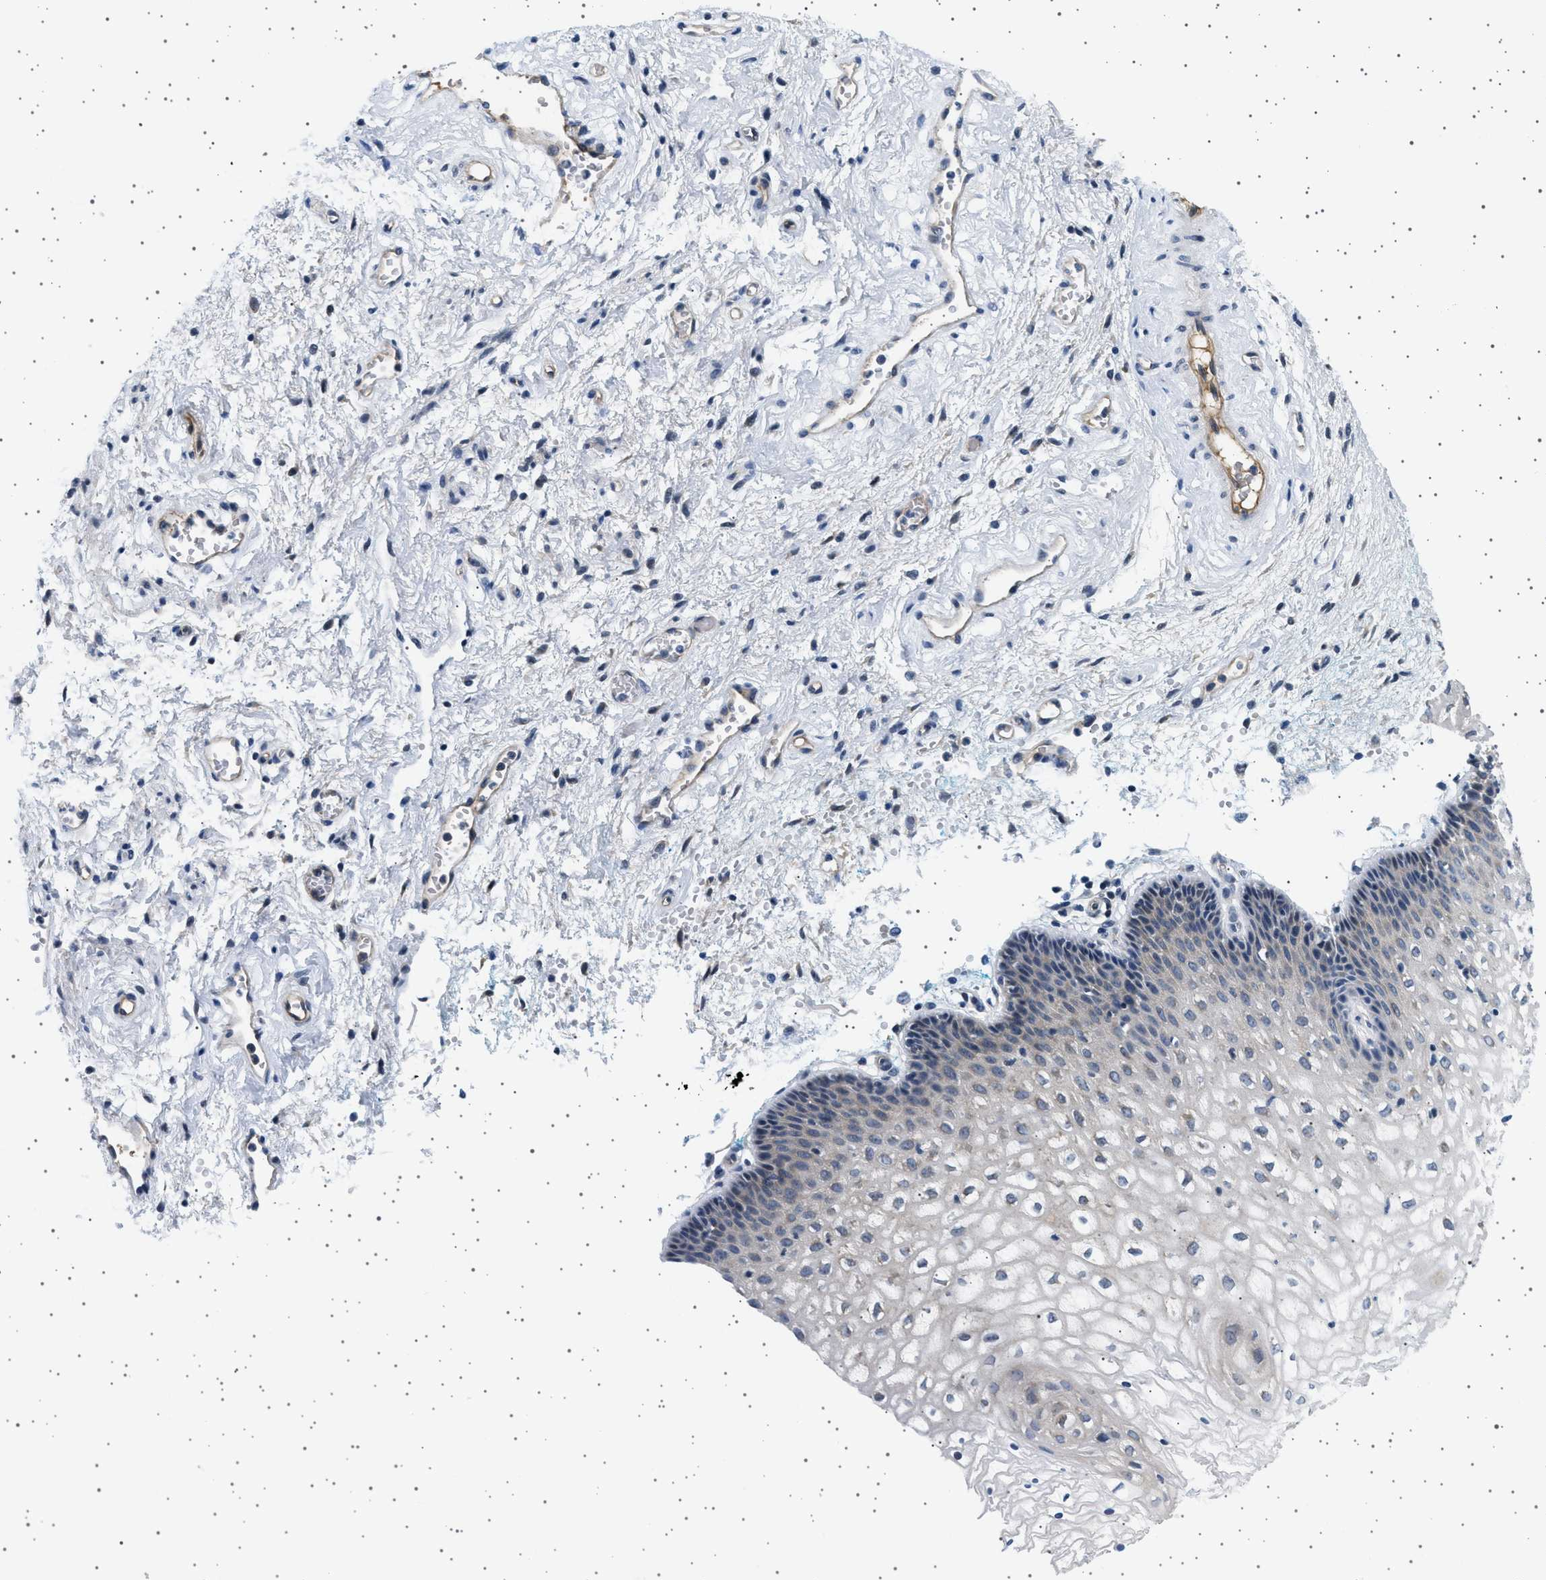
{"staining": {"intensity": "negative", "quantity": "none", "location": "none"}, "tissue": "vagina", "cell_type": "Squamous epithelial cells", "image_type": "normal", "snomed": [{"axis": "morphology", "description": "Normal tissue, NOS"}, {"axis": "topography", "description": "Vagina"}], "caption": "DAB immunohistochemical staining of normal vagina reveals no significant expression in squamous epithelial cells.", "gene": "PLPP6", "patient": {"sex": "female", "age": 34}}